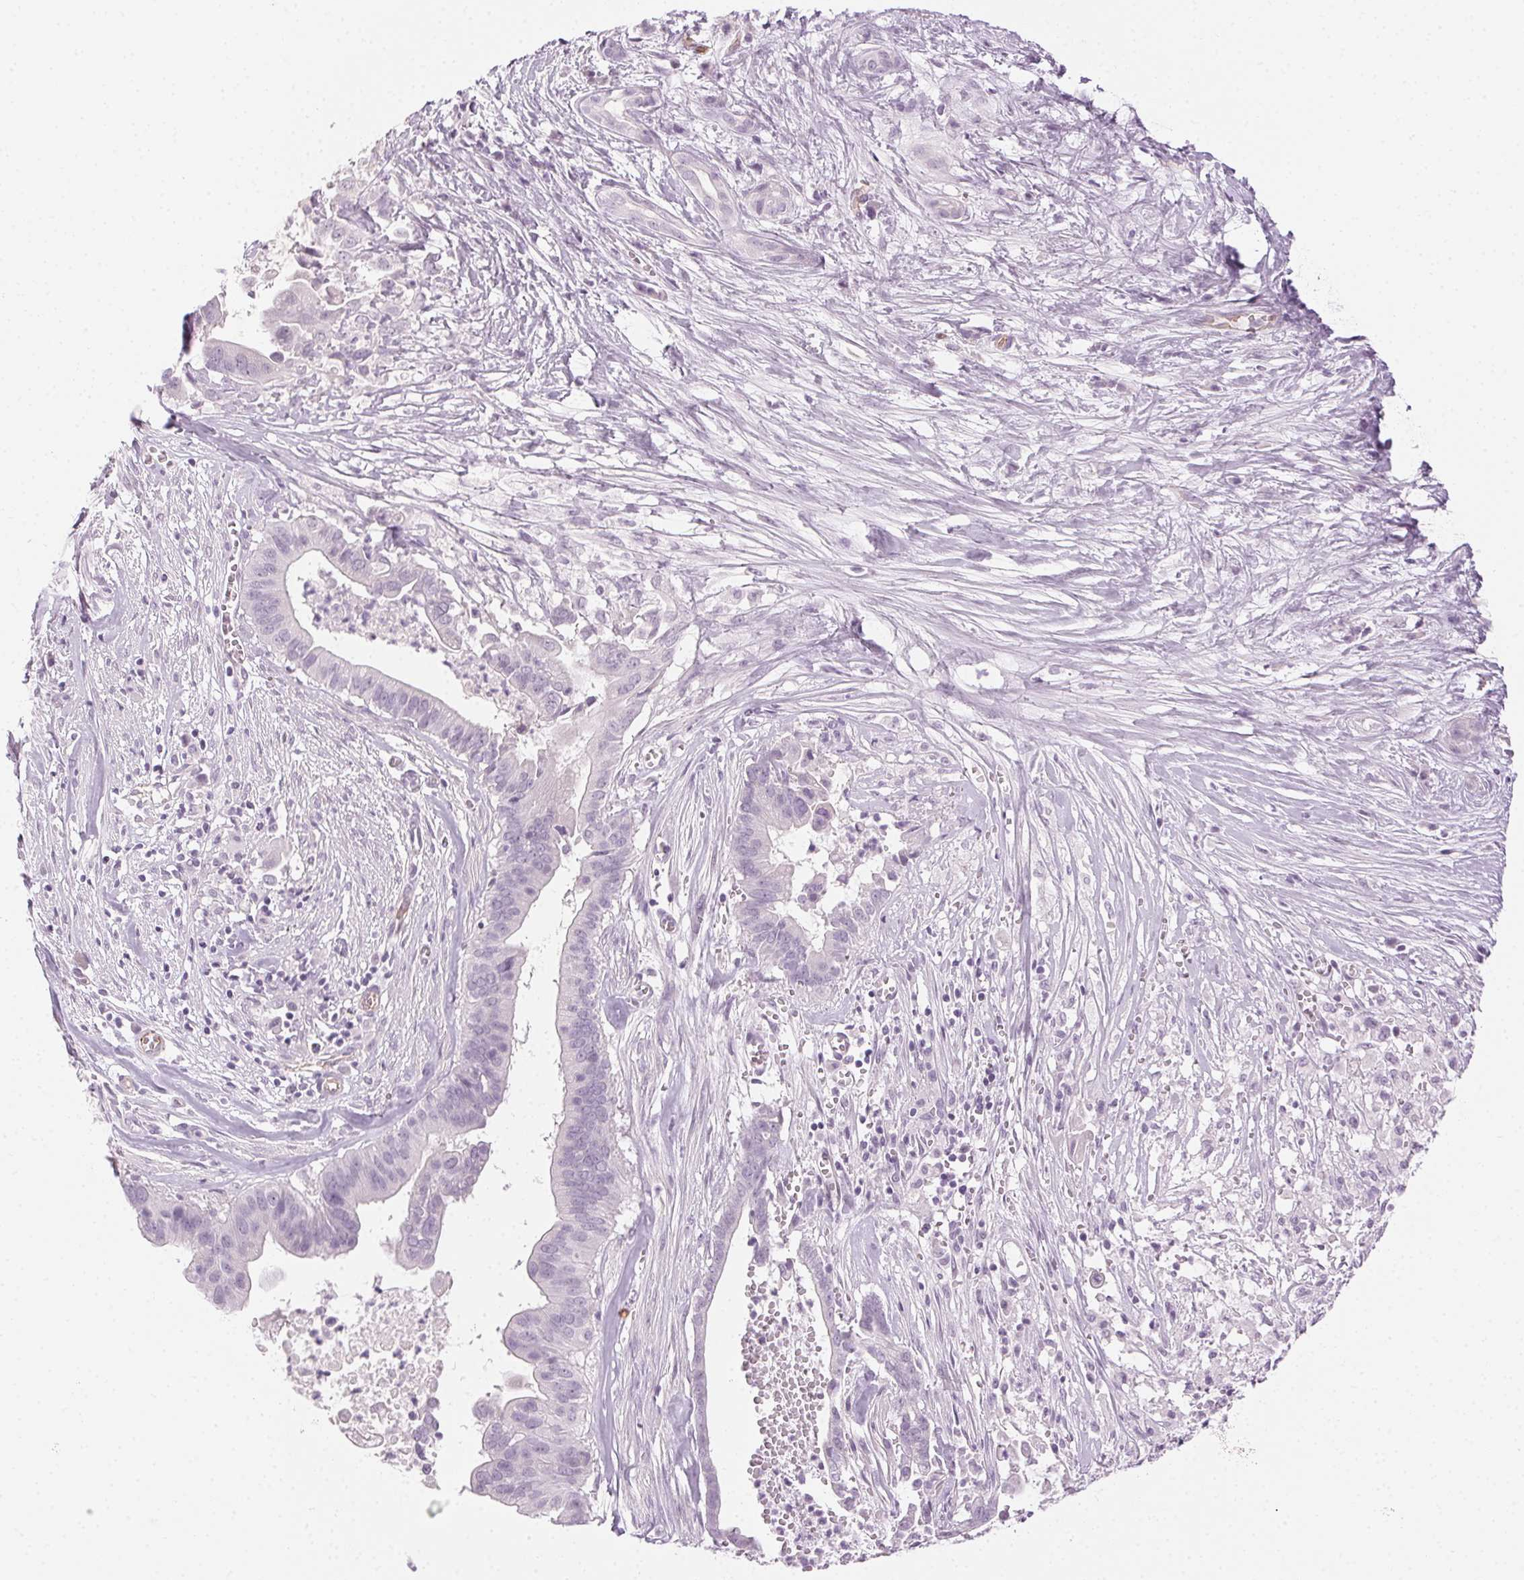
{"staining": {"intensity": "negative", "quantity": "none", "location": "none"}, "tissue": "pancreatic cancer", "cell_type": "Tumor cells", "image_type": "cancer", "snomed": [{"axis": "morphology", "description": "Adenocarcinoma, NOS"}, {"axis": "topography", "description": "Pancreas"}], "caption": "Tumor cells are negative for protein expression in human pancreatic adenocarcinoma. (DAB (3,3'-diaminobenzidine) immunohistochemistry visualized using brightfield microscopy, high magnification).", "gene": "AIF1L", "patient": {"sex": "male", "age": 61}}